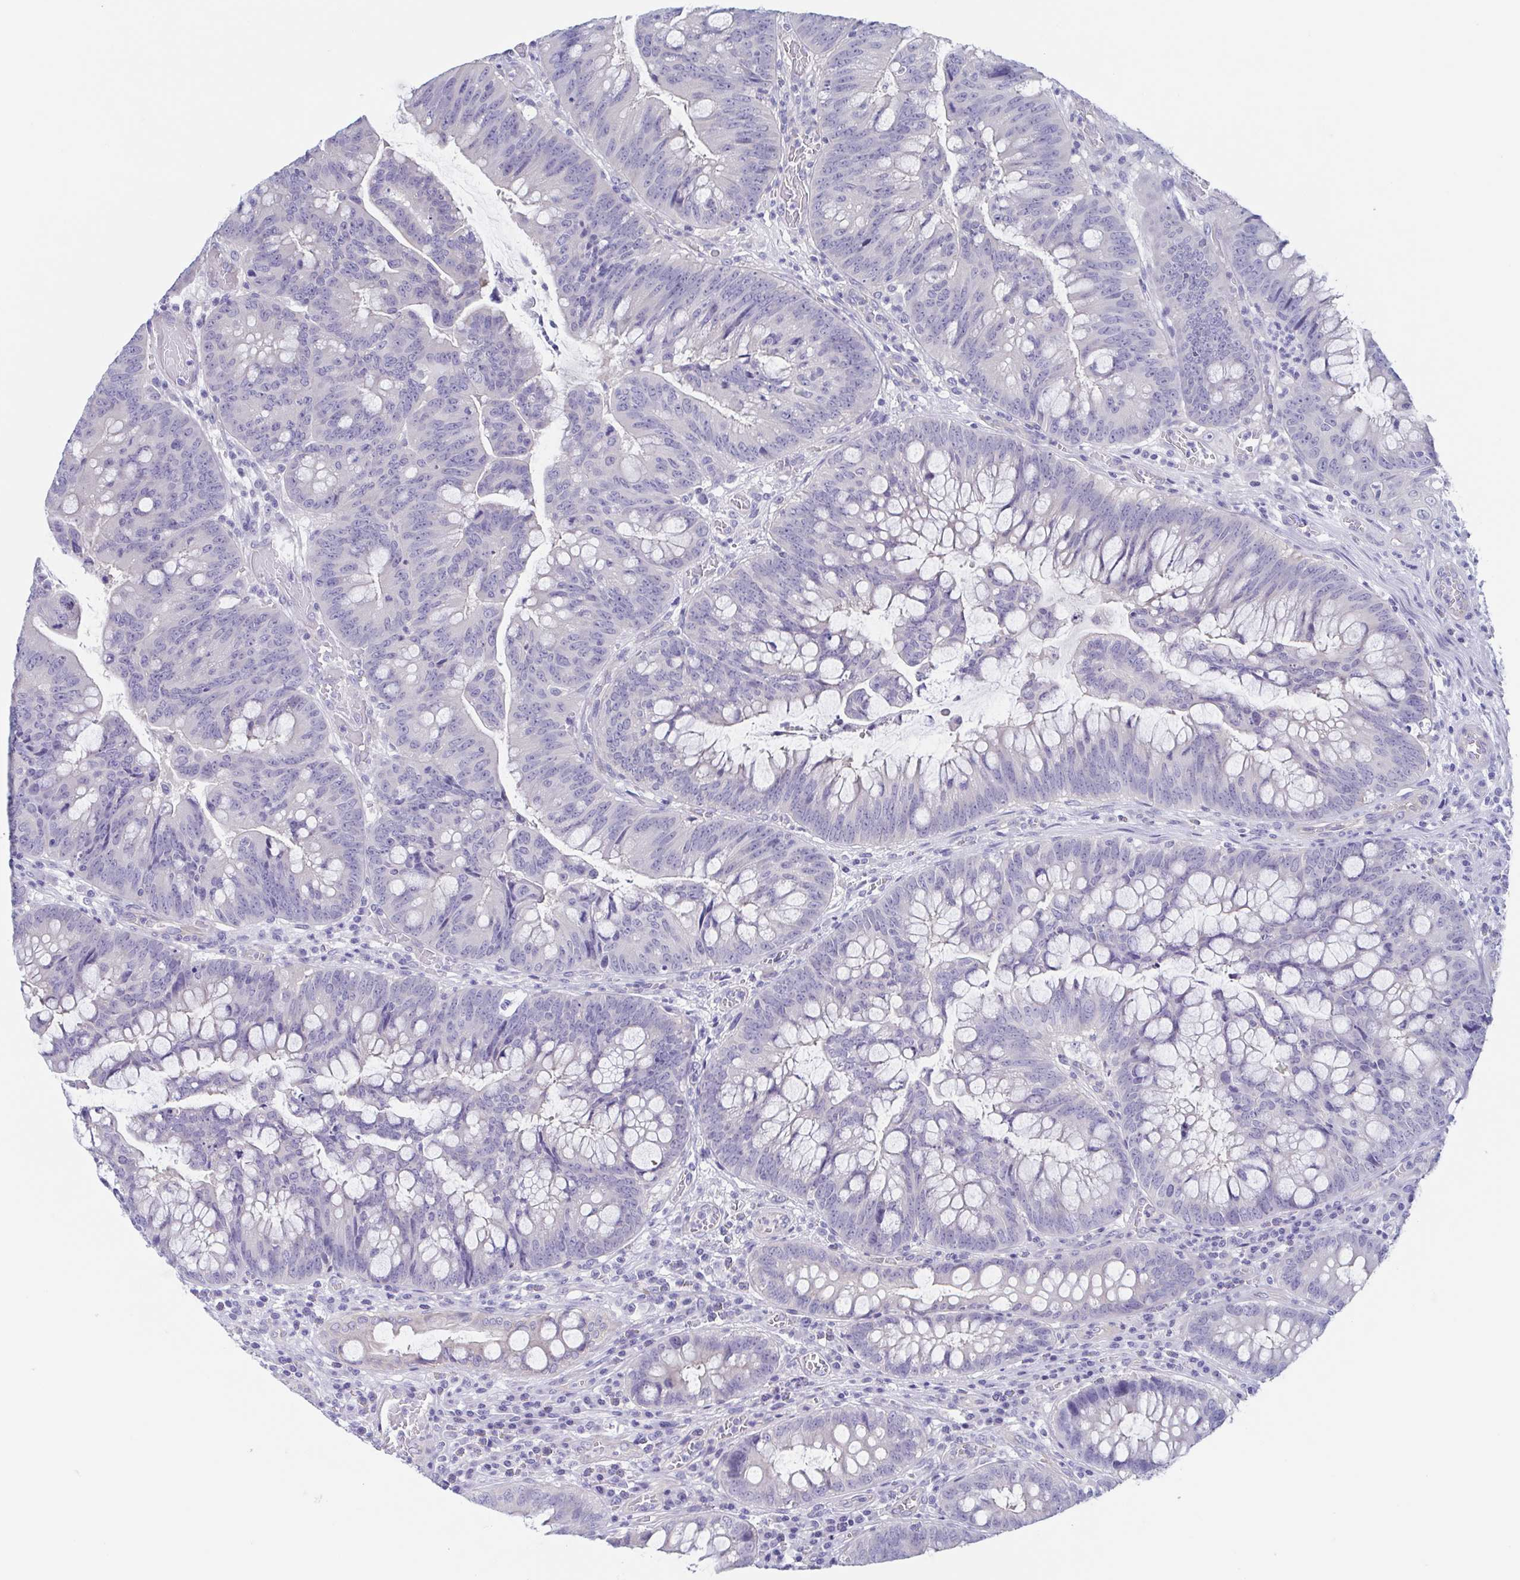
{"staining": {"intensity": "negative", "quantity": "none", "location": "none"}, "tissue": "colorectal cancer", "cell_type": "Tumor cells", "image_type": "cancer", "snomed": [{"axis": "morphology", "description": "Adenocarcinoma, NOS"}, {"axis": "topography", "description": "Colon"}], "caption": "Tumor cells are negative for protein expression in human colorectal cancer. (DAB (3,3'-diaminobenzidine) IHC visualized using brightfield microscopy, high magnification).", "gene": "TEX12", "patient": {"sex": "male", "age": 62}}